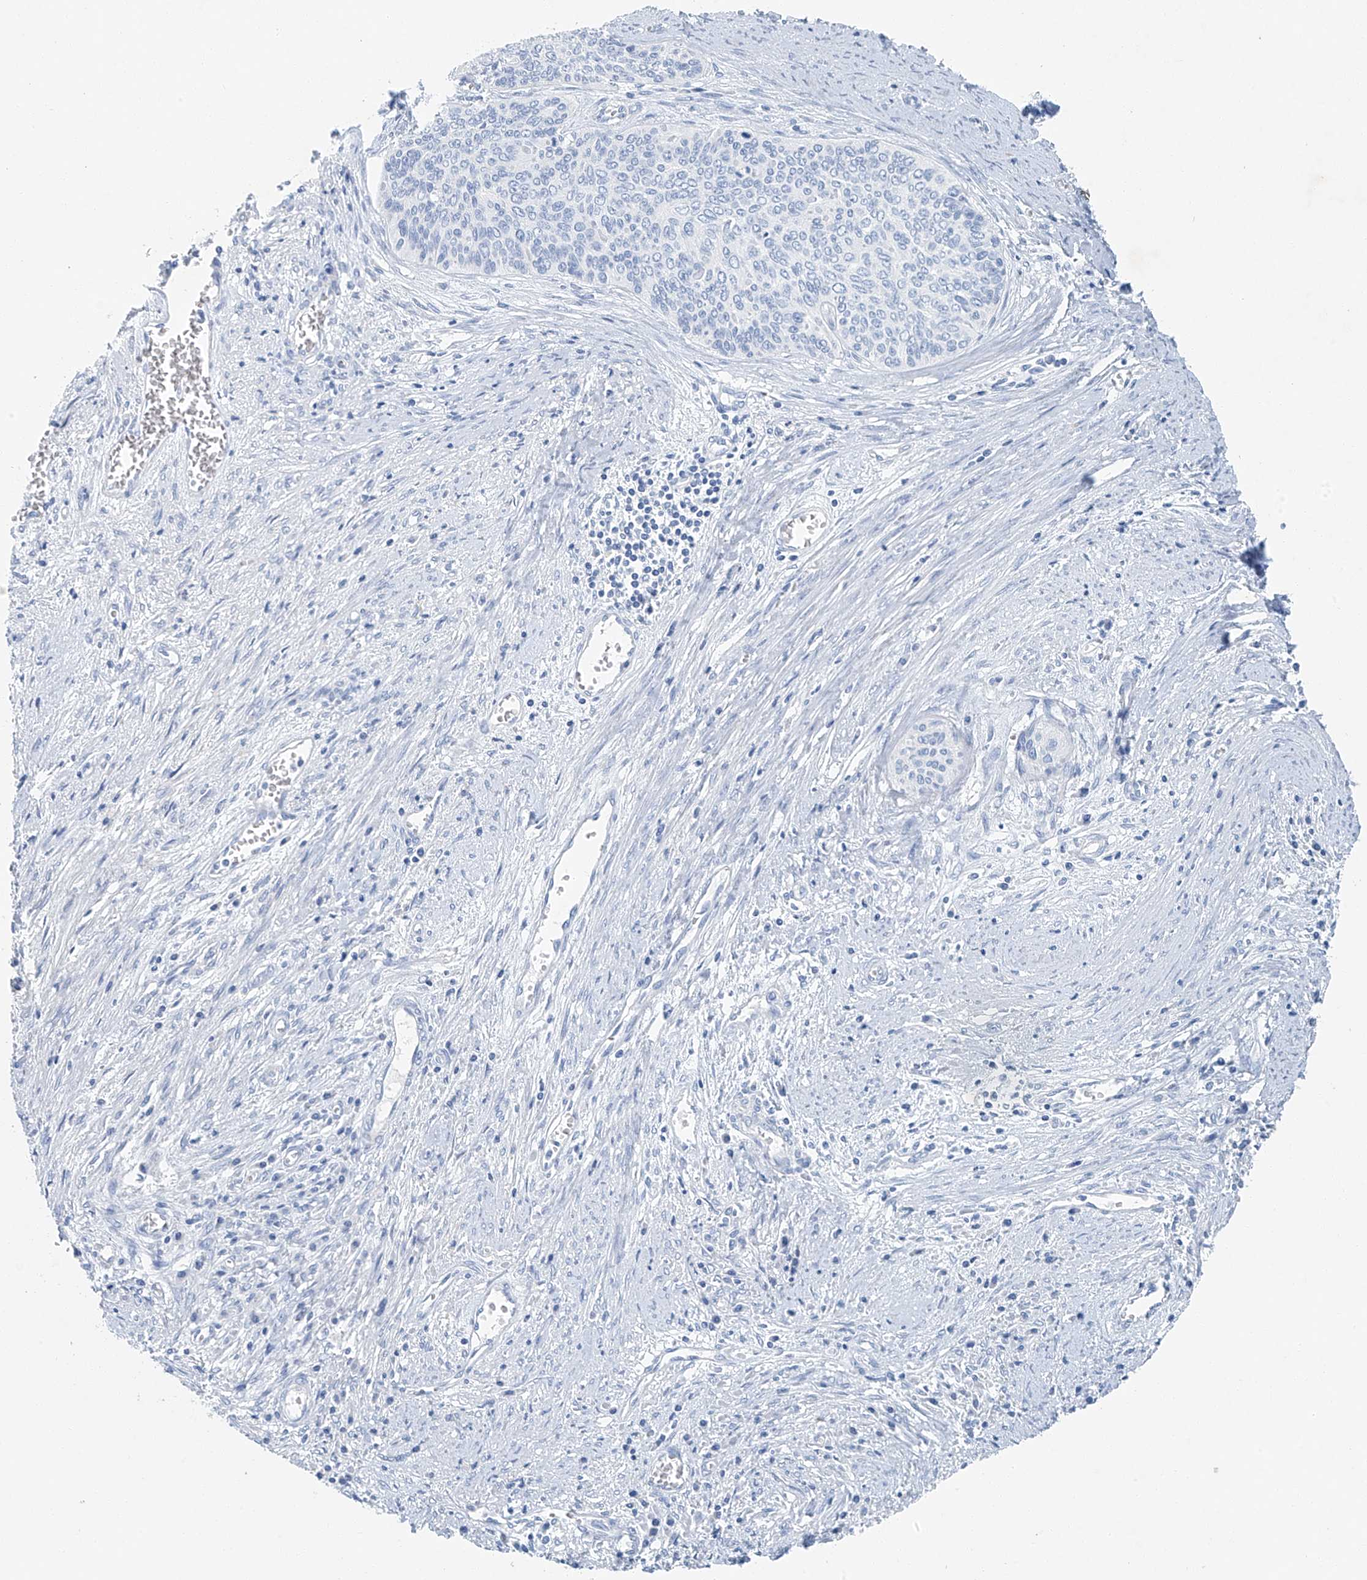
{"staining": {"intensity": "negative", "quantity": "none", "location": "none"}, "tissue": "cervical cancer", "cell_type": "Tumor cells", "image_type": "cancer", "snomed": [{"axis": "morphology", "description": "Squamous cell carcinoma, NOS"}, {"axis": "topography", "description": "Cervix"}], "caption": "High power microscopy micrograph of an immunohistochemistry (IHC) histopathology image of cervical squamous cell carcinoma, revealing no significant expression in tumor cells.", "gene": "C1orf87", "patient": {"sex": "female", "age": 55}}